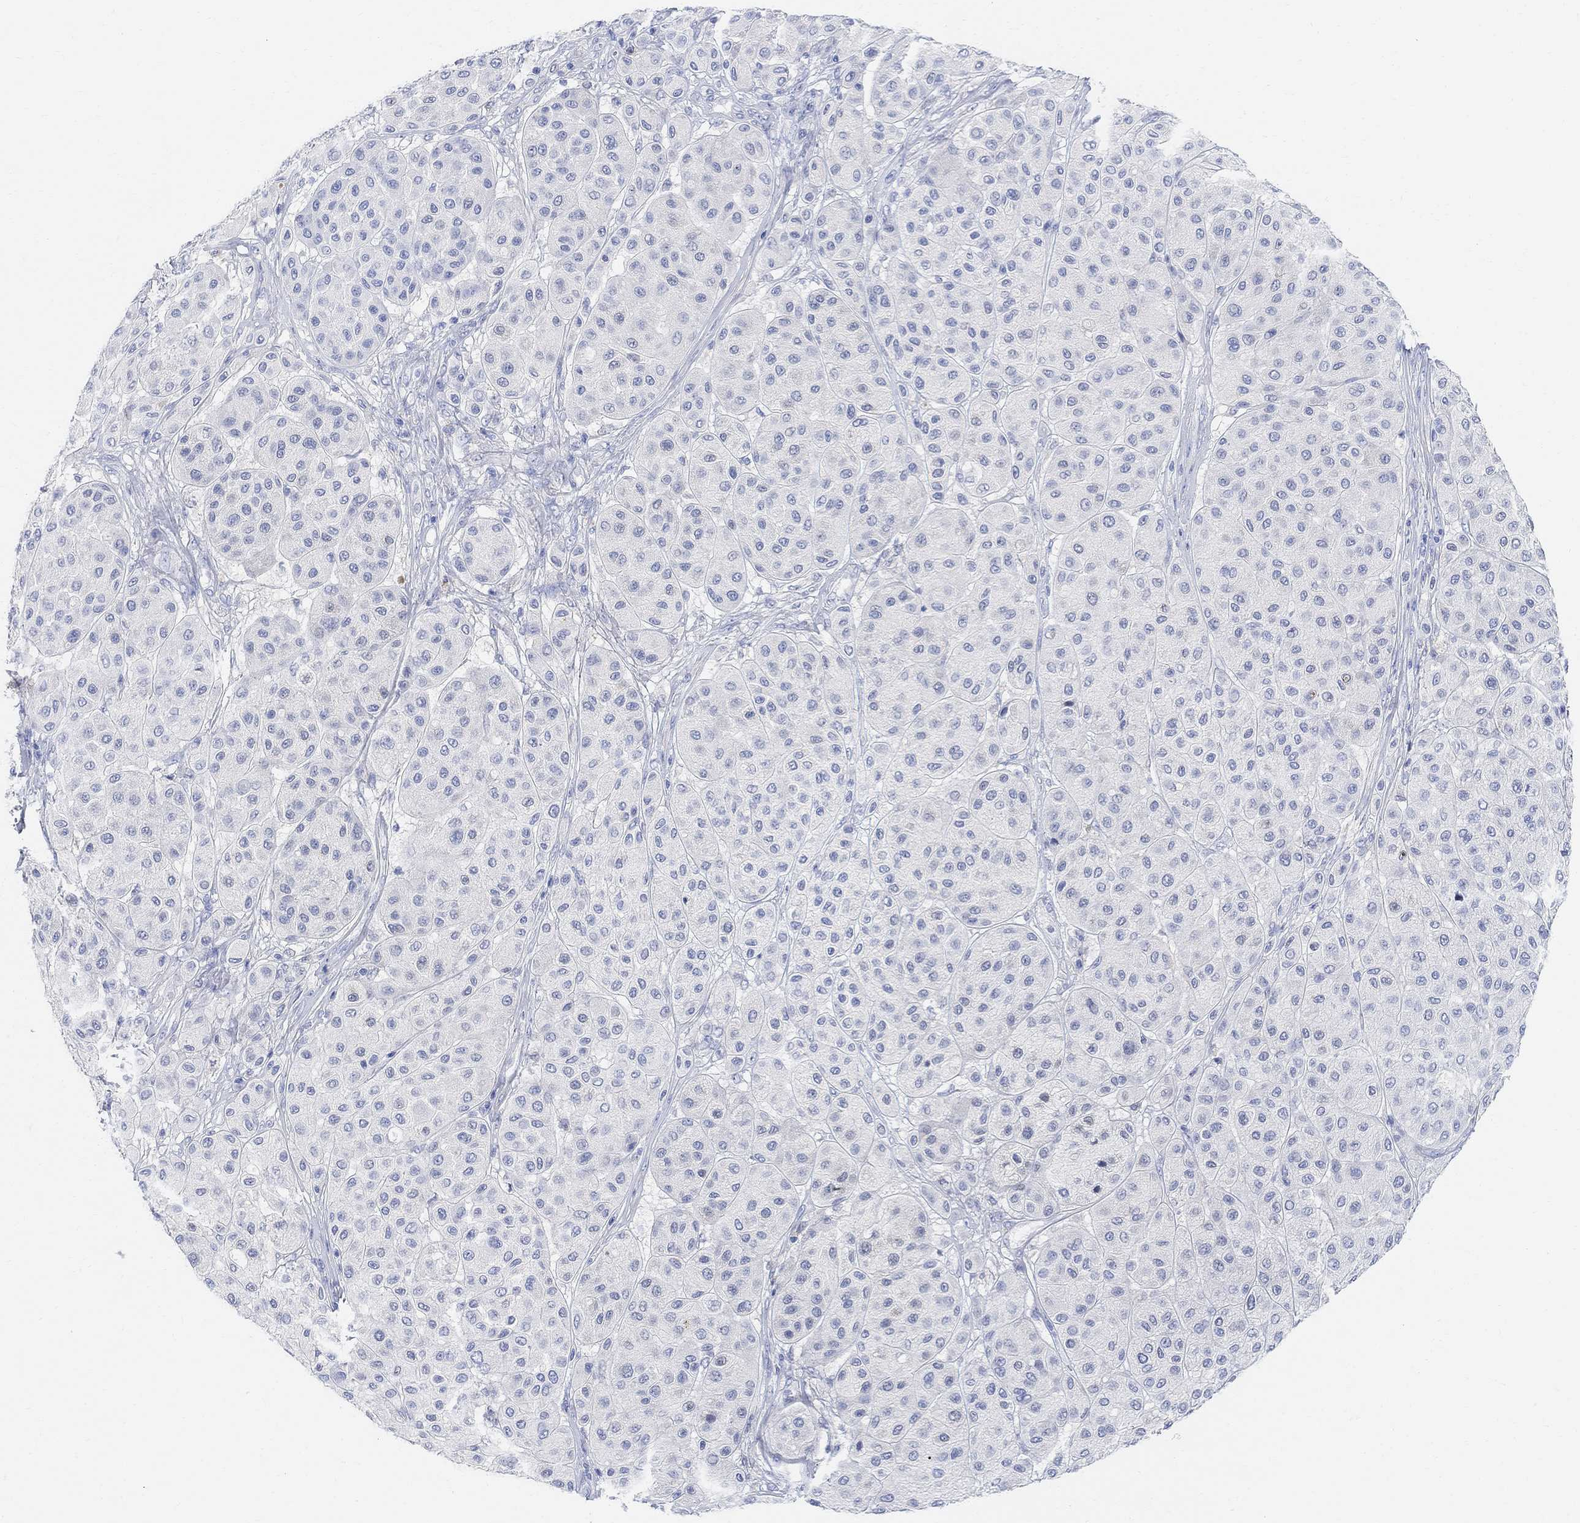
{"staining": {"intensity": "negative", "quantity": "none", "location": "none"}, "tissue": "melanoma", "cell_type": "Tumor cells", "image_type": "cancer", "snomed": [{"axis": "morphology", "description": "Malignant melanoma, Metastatic site"}, {"axis": "topography", "description": "Smooth muscle"}], "caption": "Tumor cells are negative for protein expression in human malignant melanoma (metastatic site).", "gene": "RETNLB", "patient": {"sex": "male", "age": 41}}